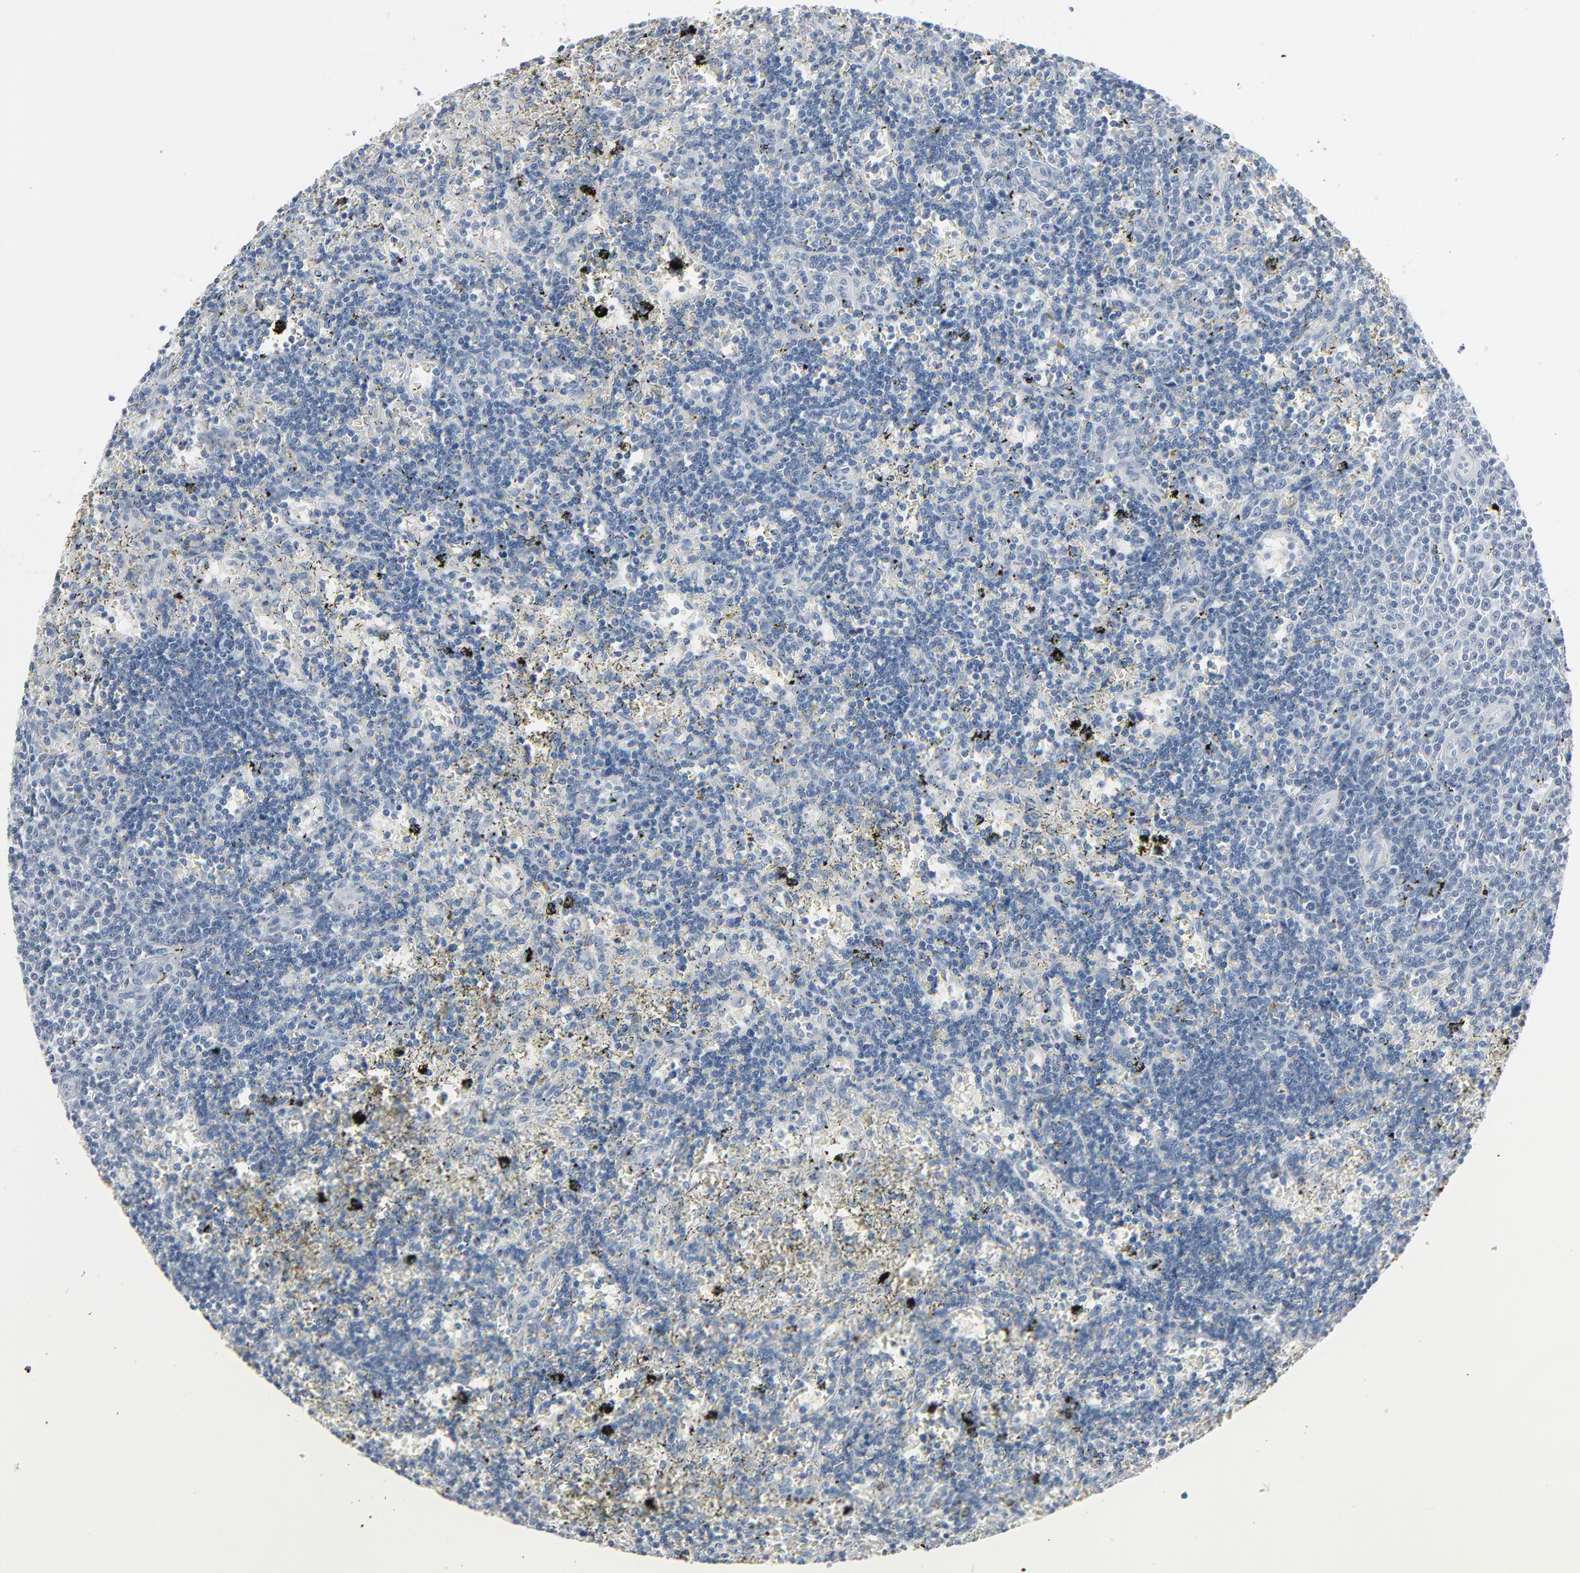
{"staining": {"intensity": "negative", "quantity": "none", "location": "none"}, "tissue": "lymphoma", "cell_type": "Tumor cells", "image_type": "cancer", "snomed": [{"axis": "morphology", "description": "Malignant lymphoma, non-Hodgkin's type, Low grade"}, {"axis": "topography", "description": "Spleen"}], "caption": "Immunohistochemistry of human lymphoma displays no staining in tumor cells. (DAB (3,3'-diaminobenzidine) immunohistochemistry with hematoxylin counter stain).", "gene": "SAGE1", "patient": {"sex": "male", "age": 60}}